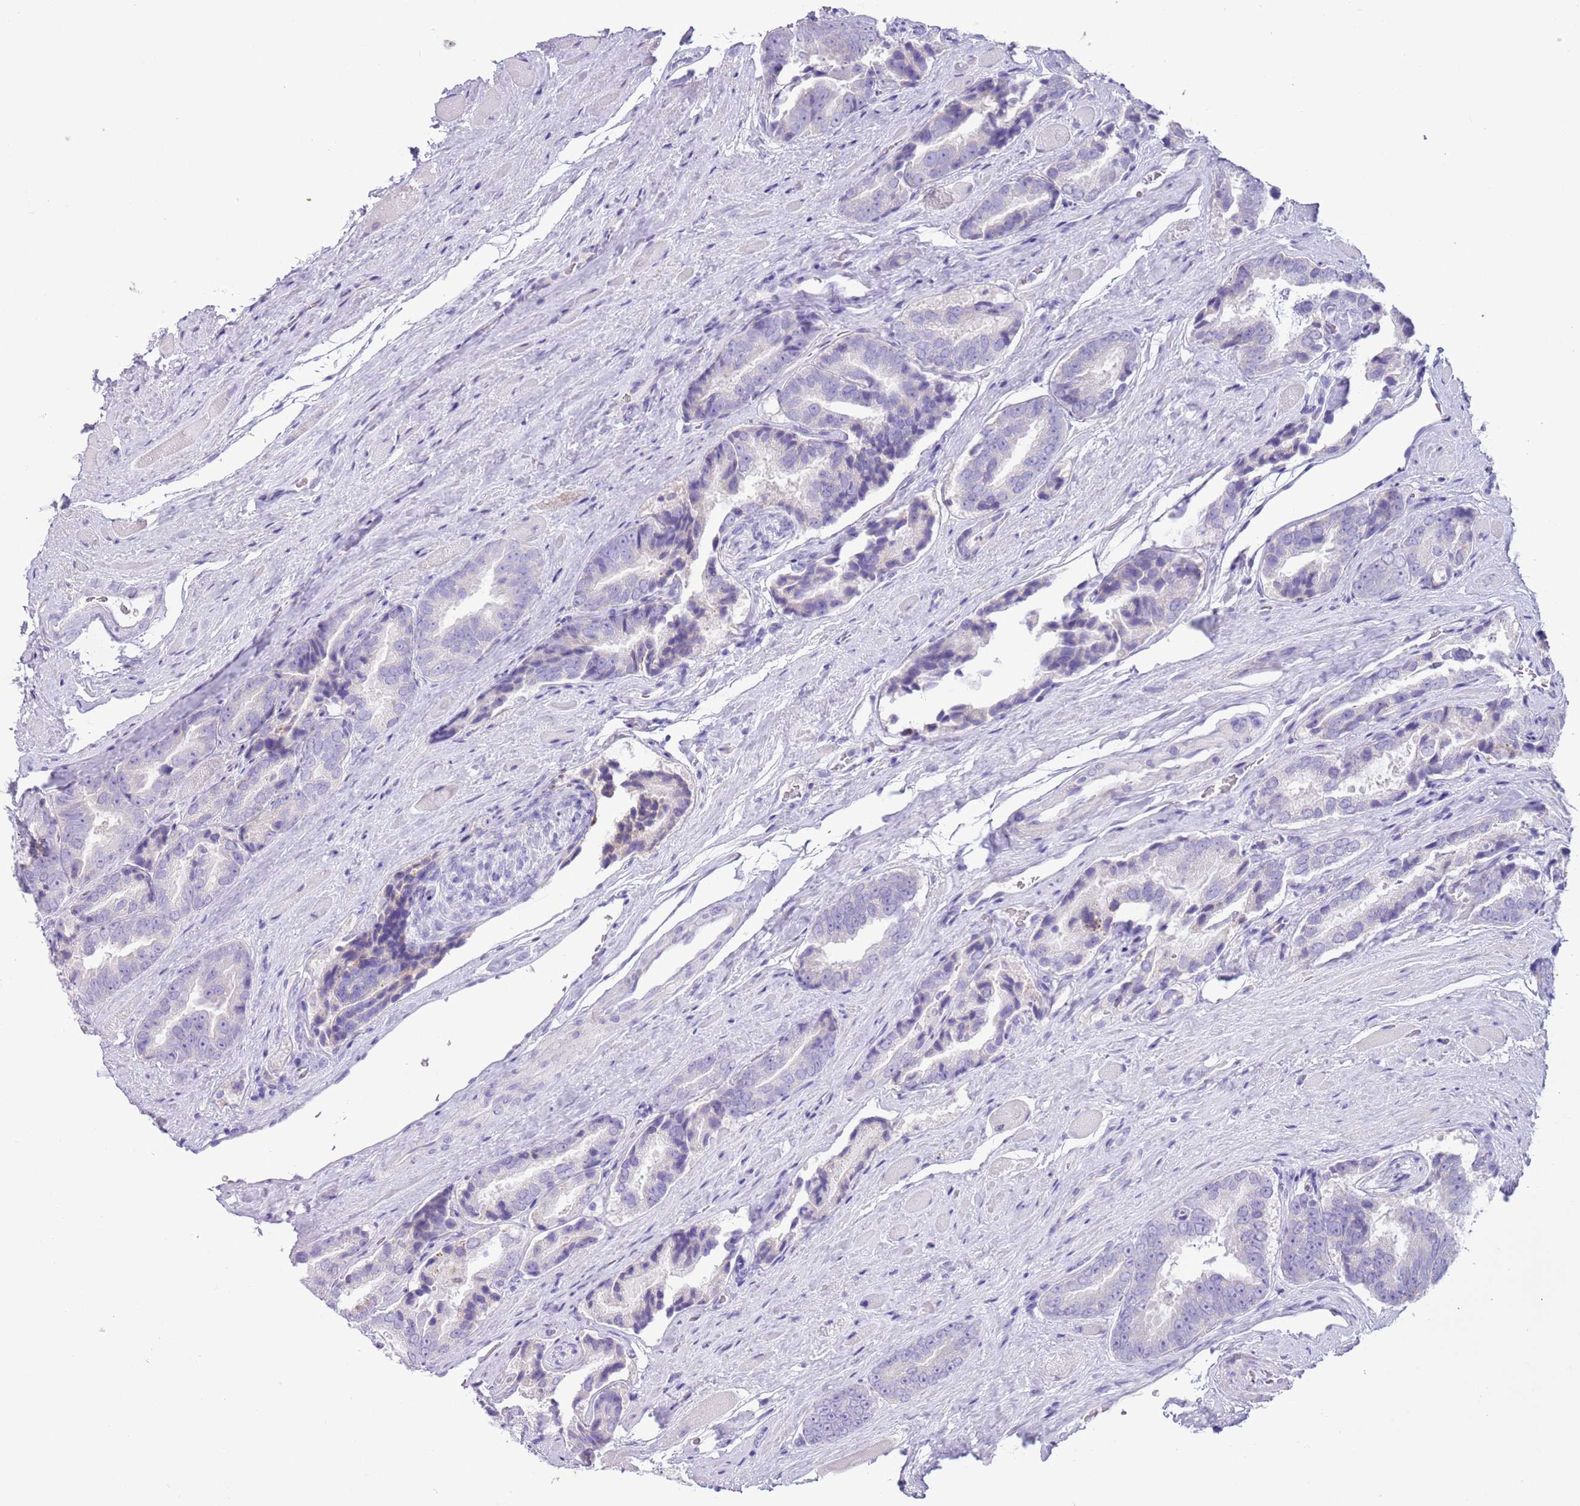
{"staining": {"intensity": "negative", "quantity": "none", "location": "none"}, "tissue": "prostate cancer", "cell_type": "Tumor cells", "image_type": "cancer", "snomed": [{"axis": "morphology", "description": "Adenocarcinoma, High grade"}, {"axis": "topography", "description": "Prostate"}], "caption": "This histopathology image is of high-grade adenocarcinoma (prostate) stained with immunohistochemistry (IHC) to label a protein in brown with the nuclei are counter-stained blue. There is no positivity in tumor cells.", "gene": "ZNF697", "patient": {"sex": "male", "age": 72}}